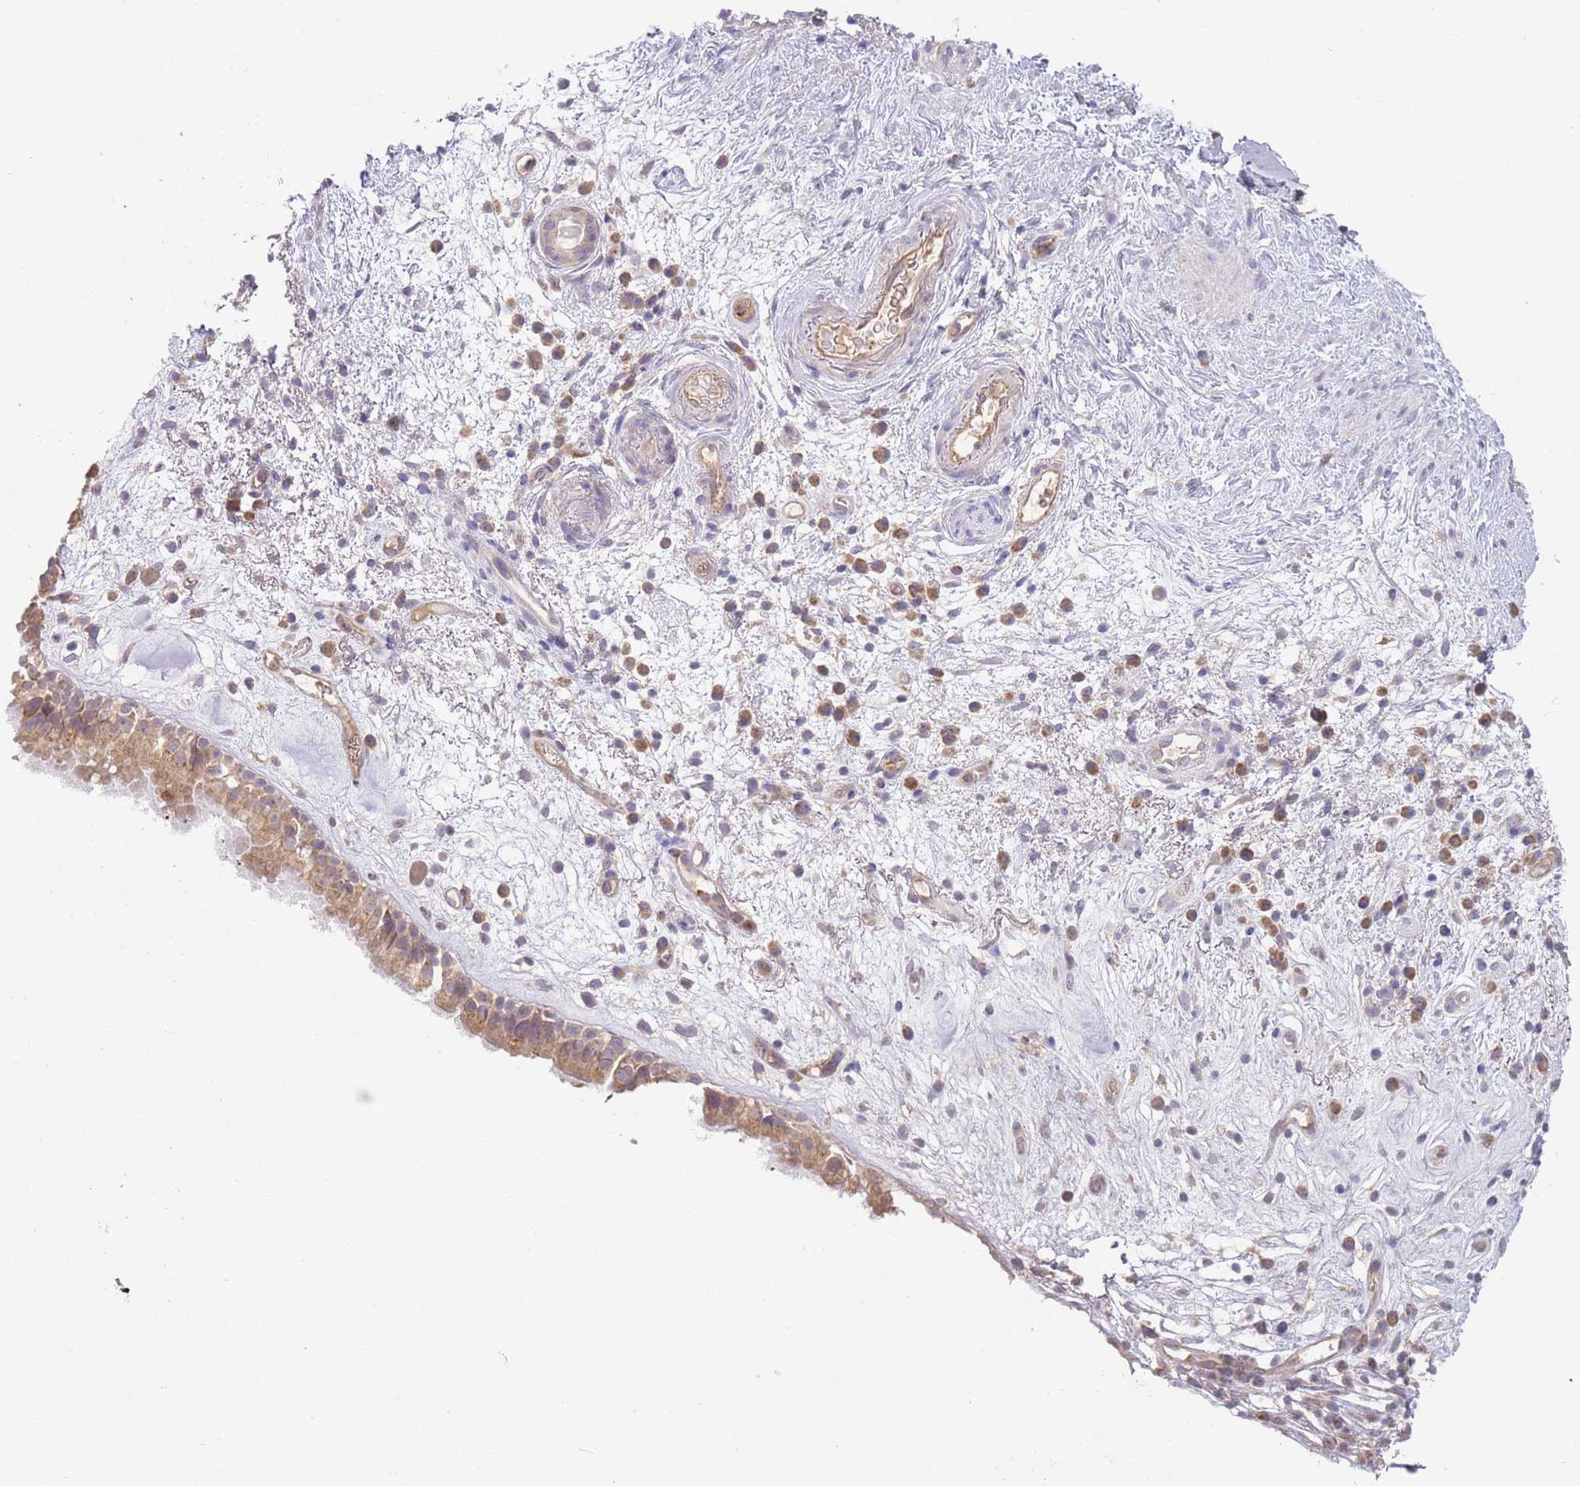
{"staining": {"intensity": "moderate", "quantity": ">75%", "location": "cytoplasmic/membranous"}, "tissue": "nasopharynx", "cell_type": "Respiratory epithelial cells", "image_type": "normal", "snomed": [{"axis": "morphology", "description": "Normal tissue, NOS"}, {"axis": "morphology", "description": "Squamous cell carcinoma, NOS"}, {"axis": "topography", "description": "Nasopharynx"}, {"axis": "topography", "description": "Head-Neck"}], "caption": "Immunohistochemistry of benign nasopharynx demonstrates medium levels of moderate cytoplasmic/membranous positivity in about >75% of respiratory epithelial cells.", "gene": "SKOR2", "patient": {"sex": "male", "age": 85}}